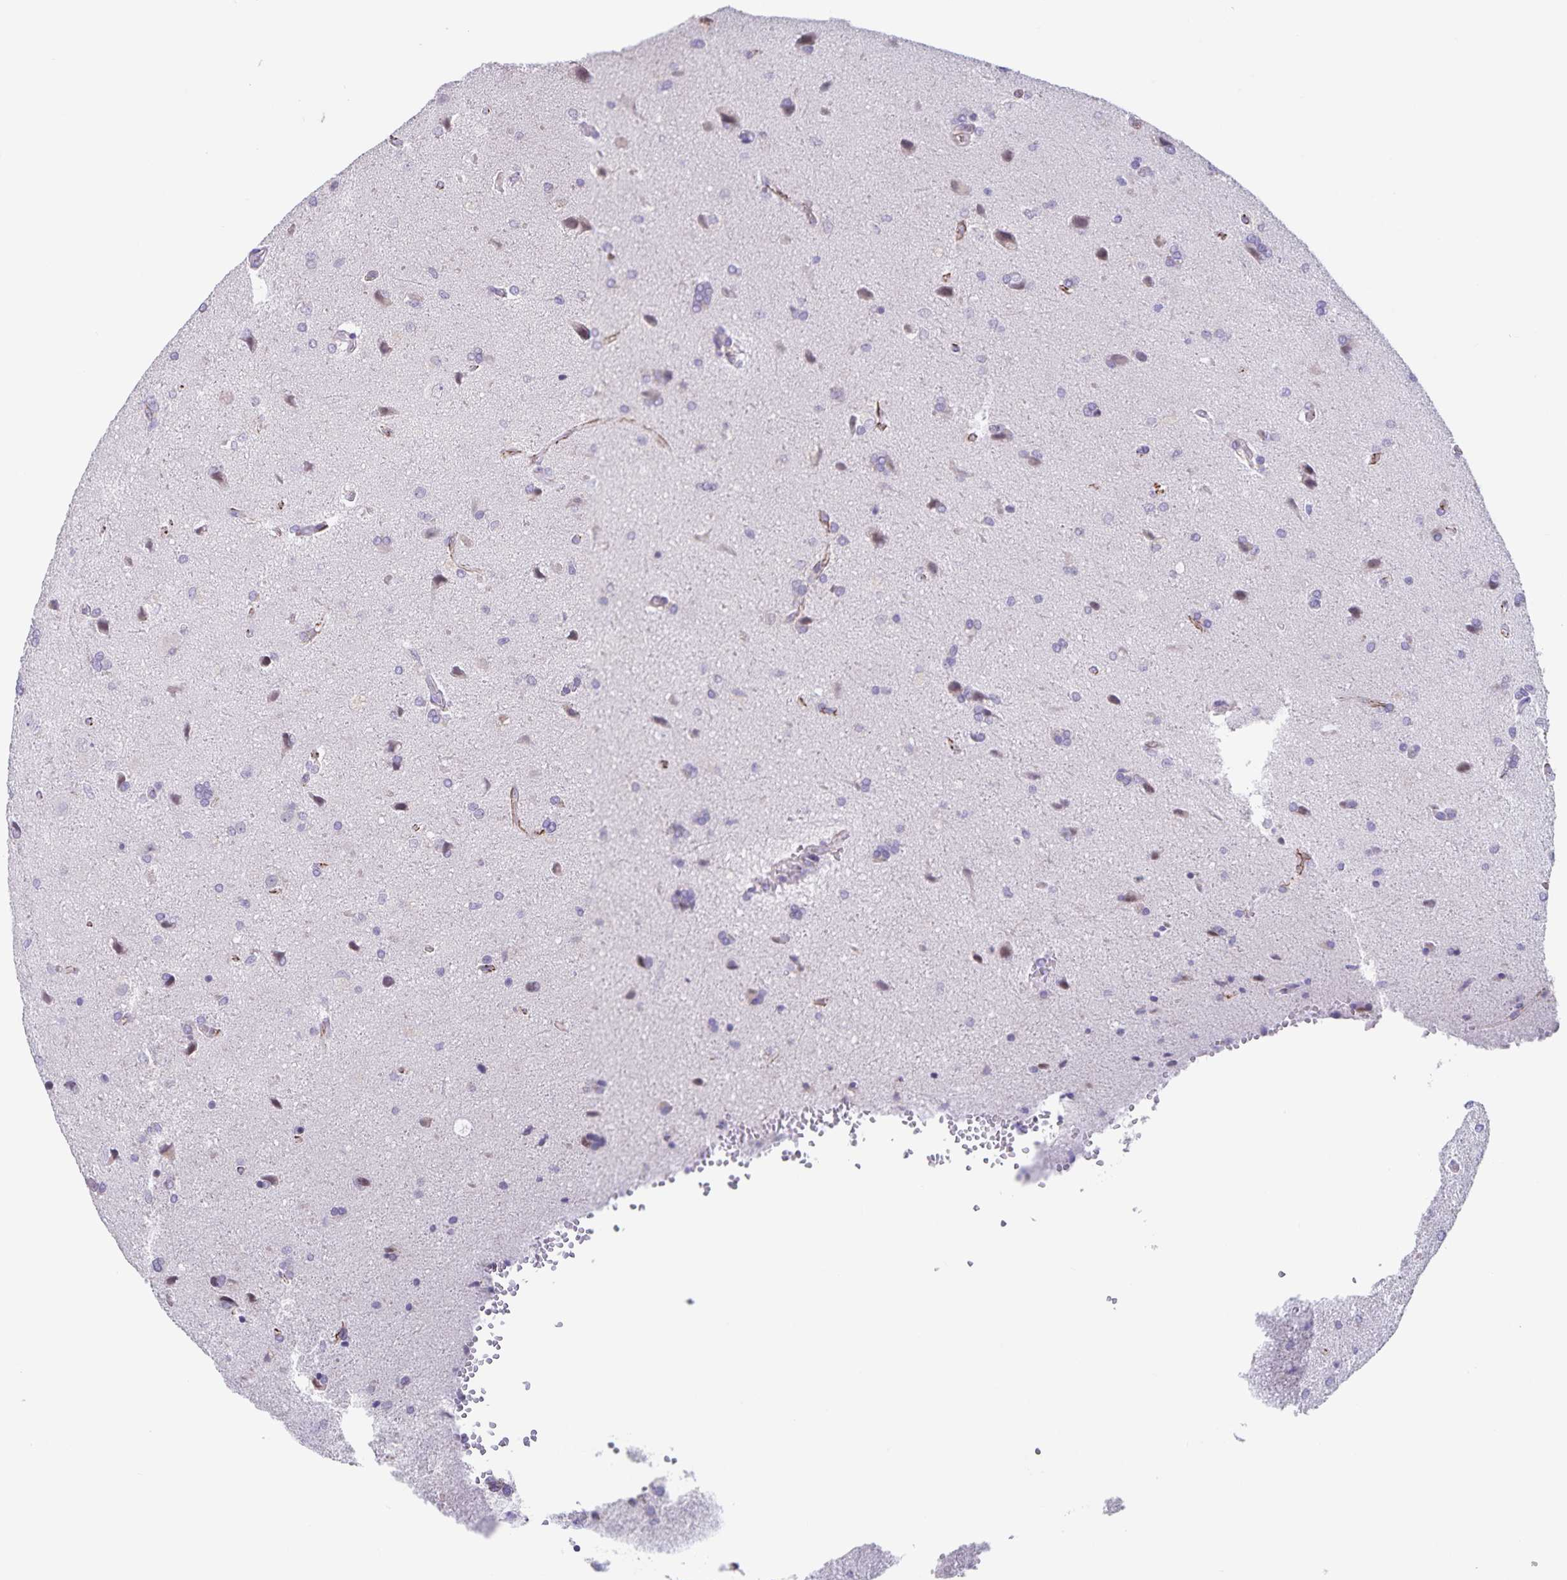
{"staining": {"intensity": "negative", "quantity": "none", "location": "none"}, "tissue": "glioma", "cell_type": "Tumor cells", "image_type": "cancer", "snomed": [{"axis": "morphology", "description": "Glioma, malignant, High grade"}, {"axis": "topography", "description": "Brain"}], "caption": "Immunohistochemistry (IHC) of human glioma exhibits no expression in tumor cells.", "gene": "SYNM", "patient": {"sex": "male", "age": 68}}